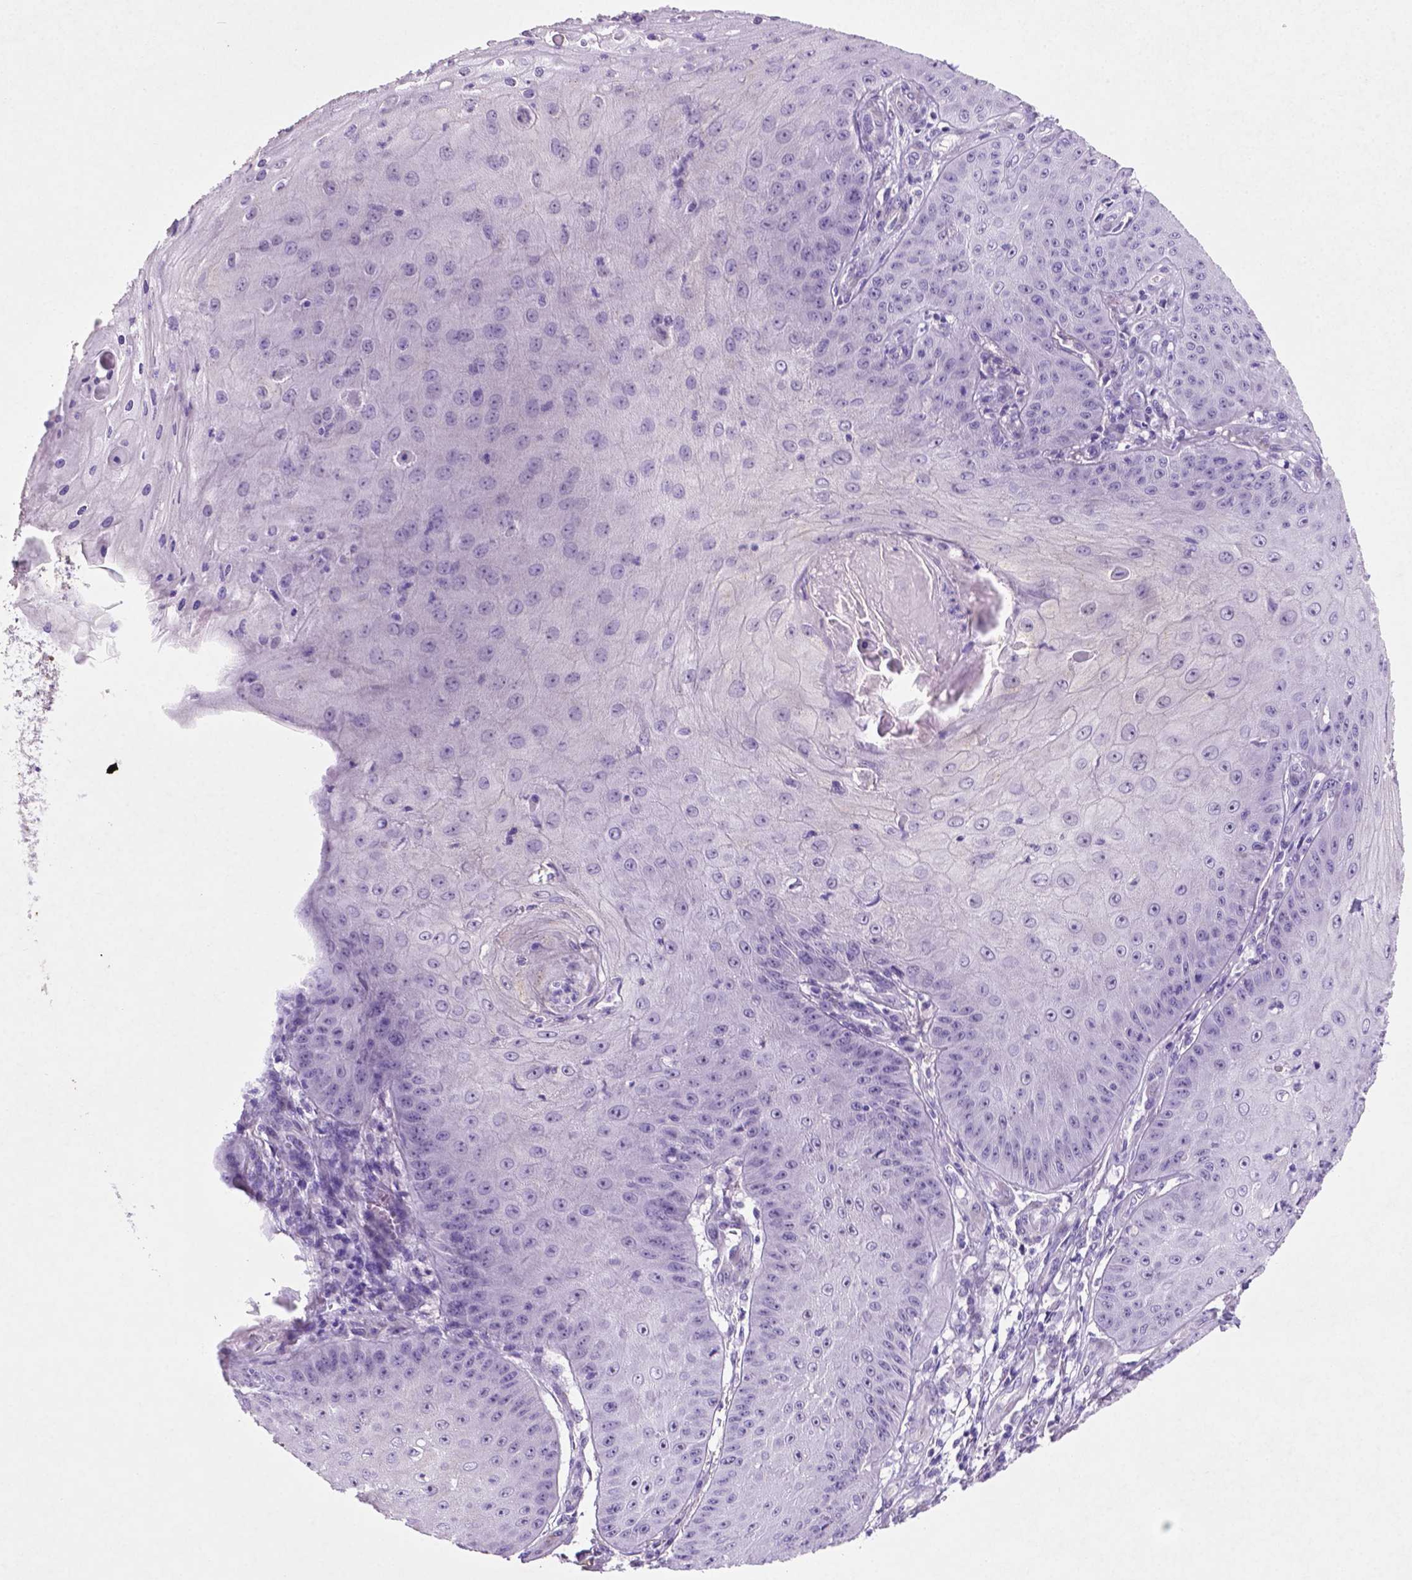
{"staining": {"intensity": "negative", "quantity": "none", "location": "none"}, "tissue": "skin cancer", "cell_type": "Tumor cells", "image_type": "cancer", "snomed": [{"axis": "morphology", "description": "Squamous cell carcinoma, NOS"}, {"axis": "topography", "description": "Skin"}], "caption": "Tumor cells show no significant protein staining in skin cancer (squamous cell carcinoma).", "gene": "C18orf21", "patient": {"sex": "male", "age": 70}}